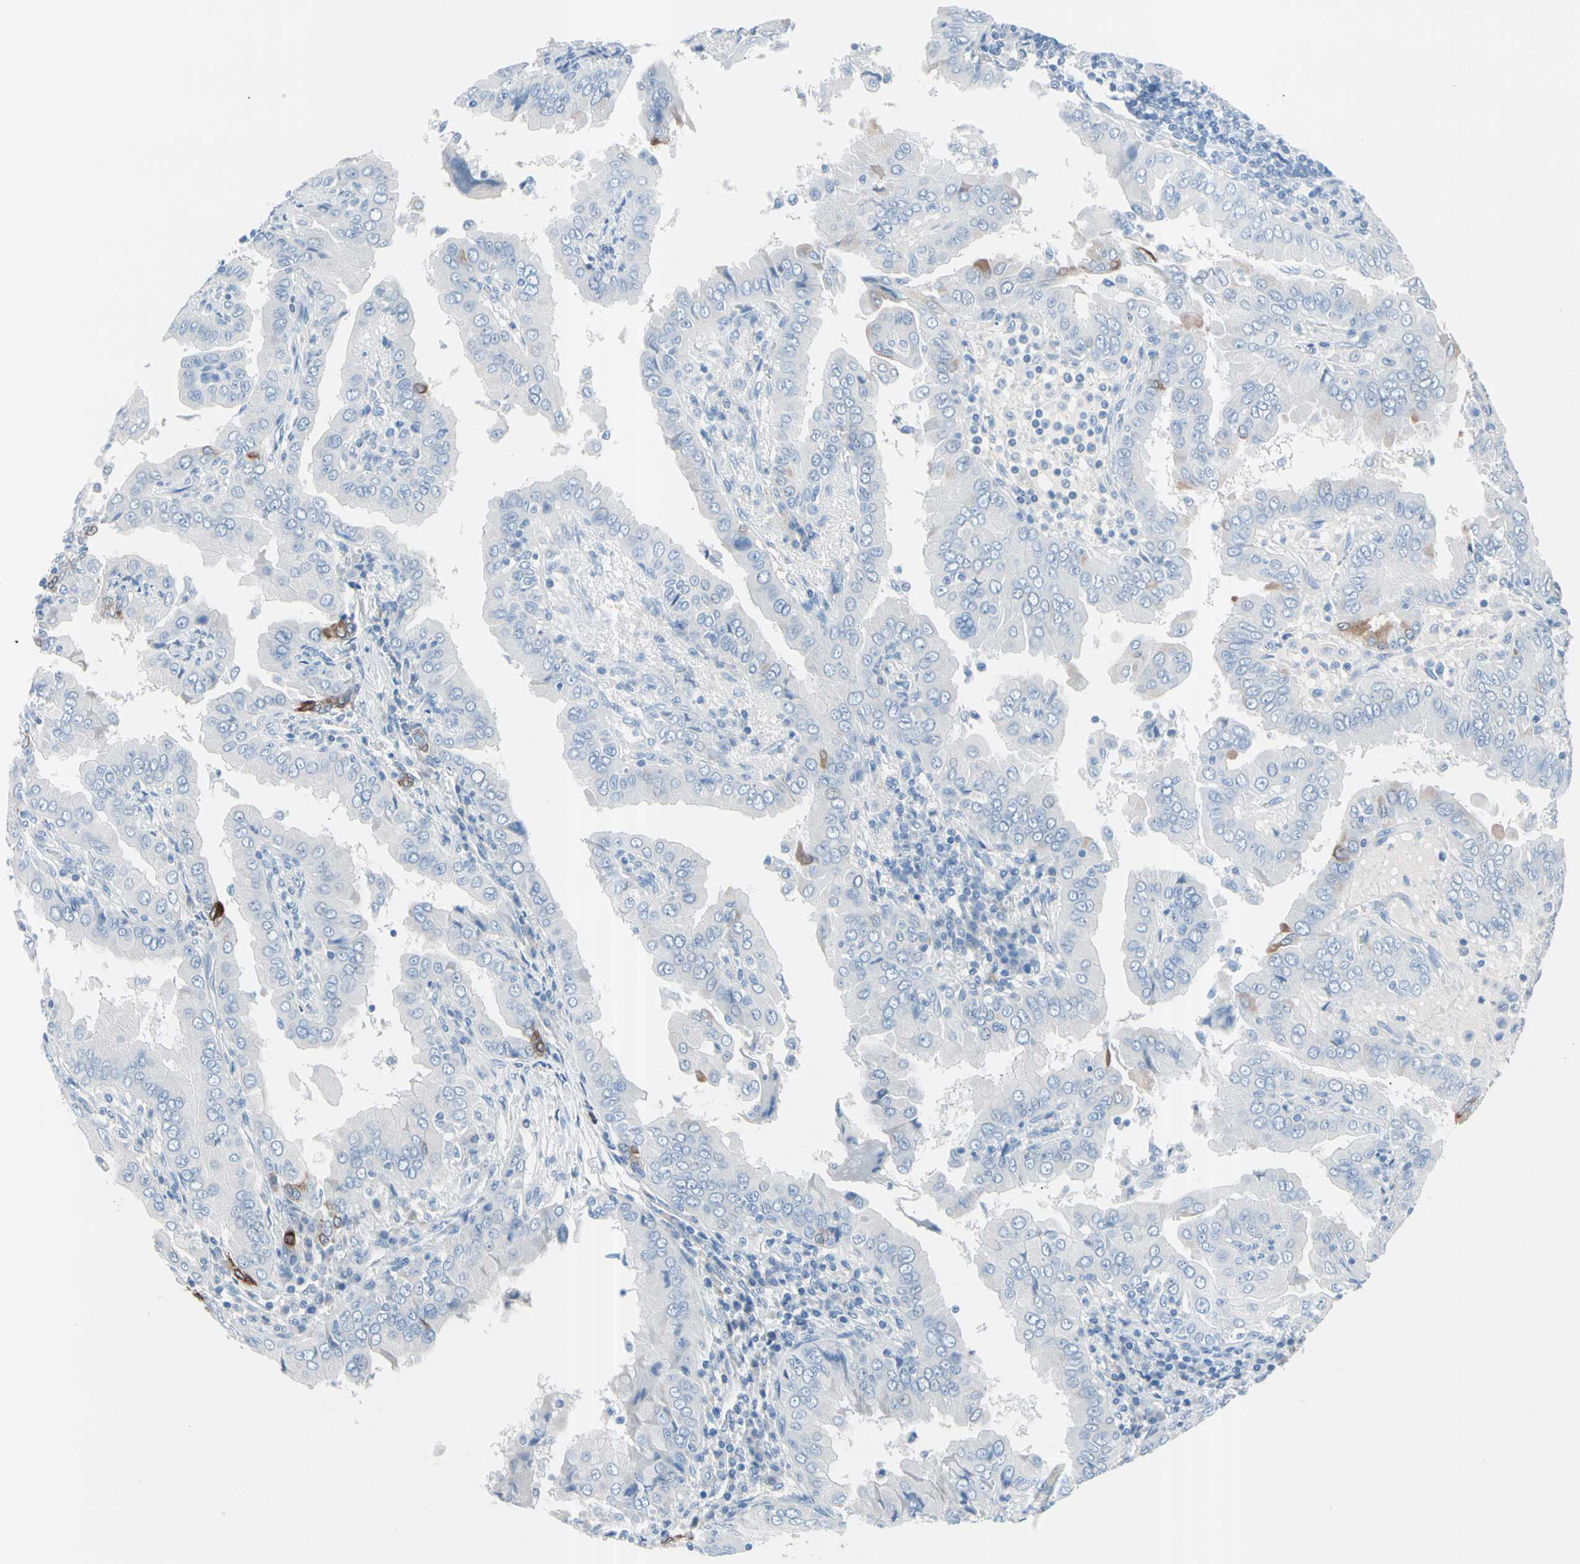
{"staining": {"intensity": "negative", "quantity": "none", "location": "none"}, "tissue": "thyroid cancer", "cell_type": "Tumor cells", "image_type": "cancer", "snomed": [{"axis": "morphology", "description": "Papillary adenocarcinoma, NOS"}, {"axis": "topography", "description": "Thyroid gland"}], "caption": "This photomicrograph is of papillary adenocarcinoma (thyroid) stained with IHC to label a protein in brown with the nuclei are counter-stained blue. There is no expression in tumor cells. (DAB (3,3'-diaminobenzidine) immunohistochemistry (IHC), high magnification).", "gene": "TPO", "patient": {"sex": "male", "age": 33}}